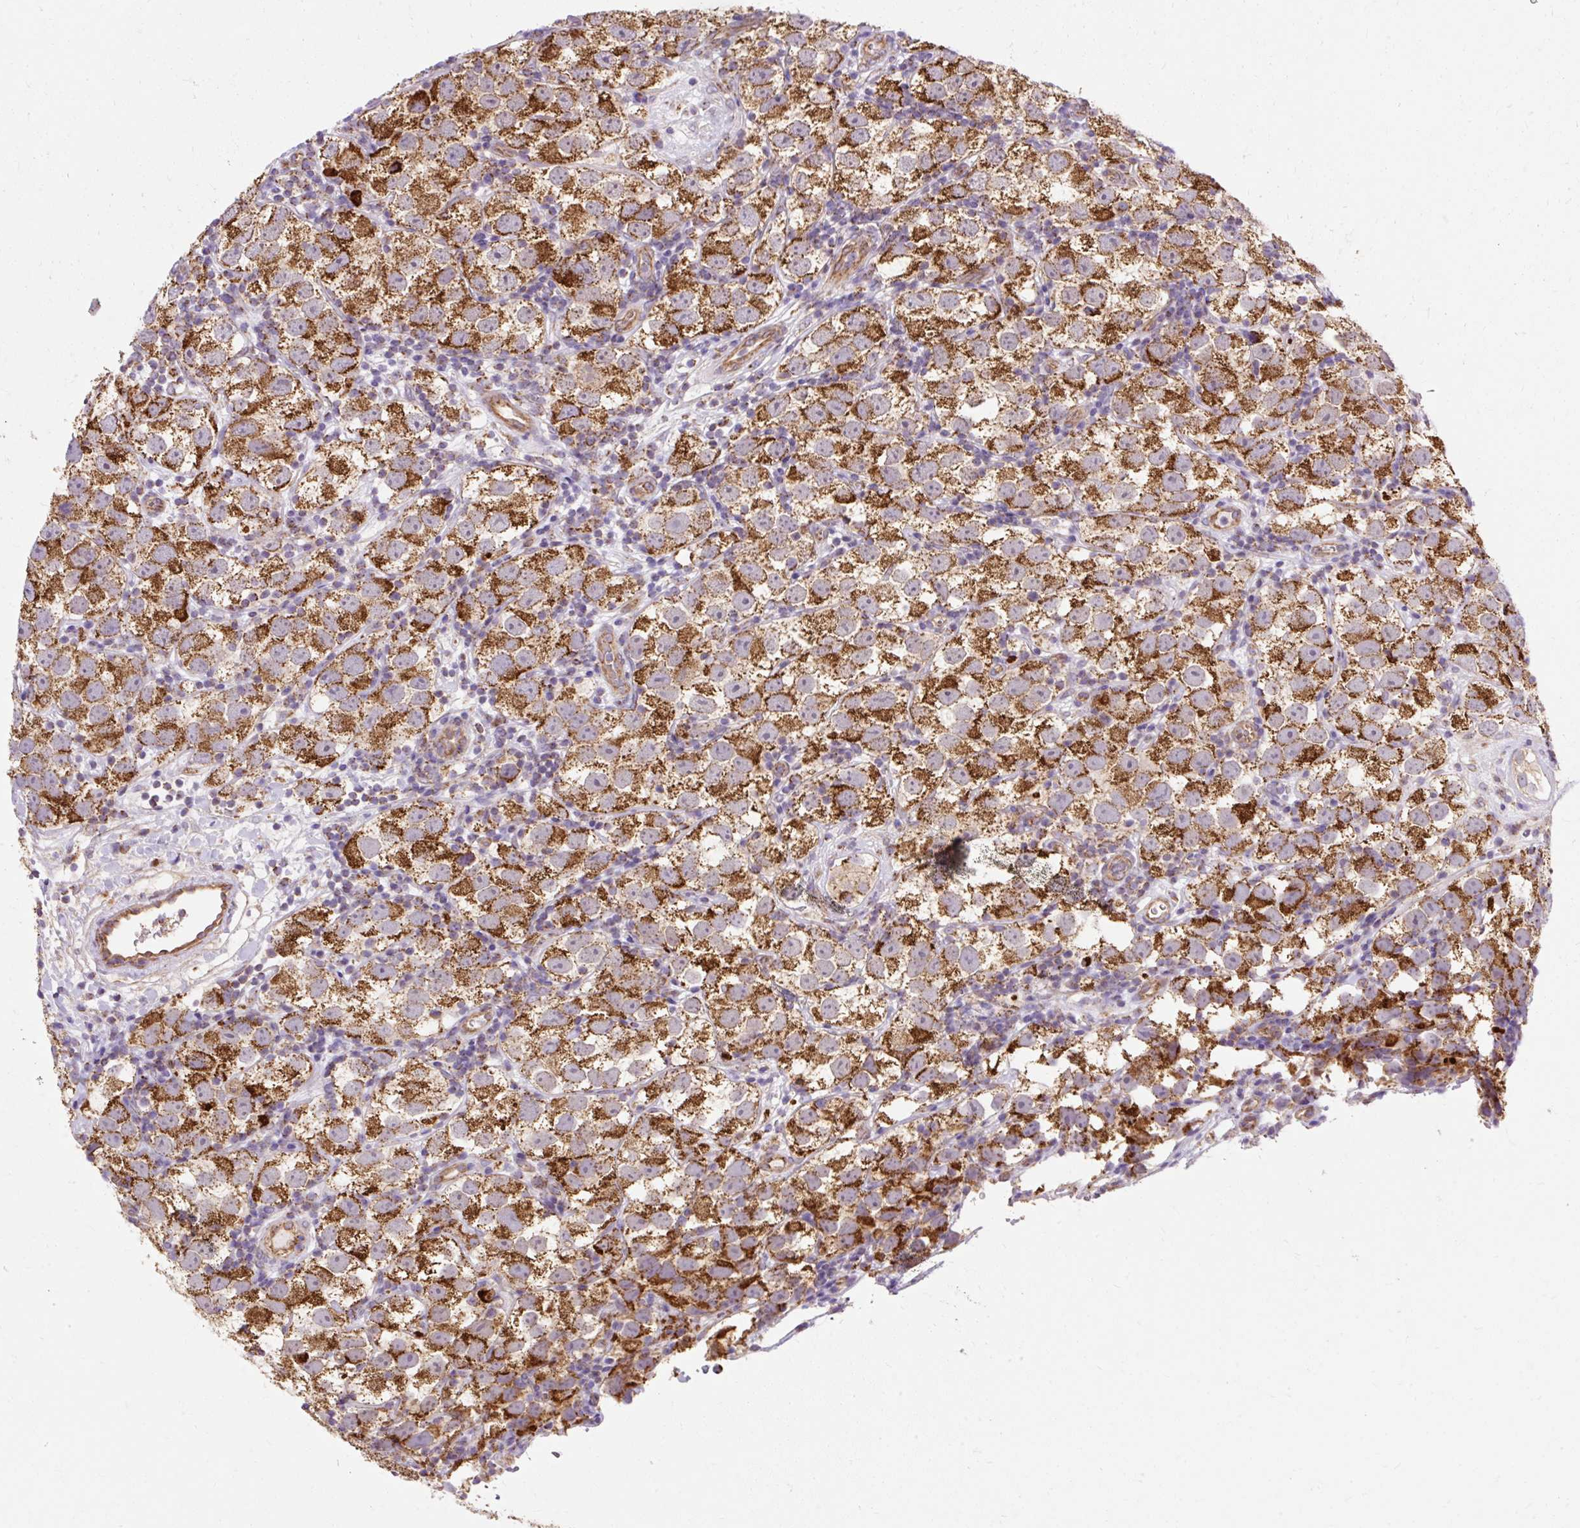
{"staining": {"intensity": "strong", "quantity": ">75%", "location": "cytoplasmic/membranous"}, "tissue": "testis cancer", "cell_type": "Tumor cells", "image_type": "cancer", "snomed": [{"axis": "morphology", "description": "Seminoma, NOS"}, {"axis": "topography", "description": "Testis"}], "caption": "There is high levels of strong cytoplasmic/membranous positivity in tumor cells of seminoma (testis), as demonstrated by immunohistochemical staining (brown color).", "gene": "CEP290", "patient": {"sex": "male", "age": 26}}